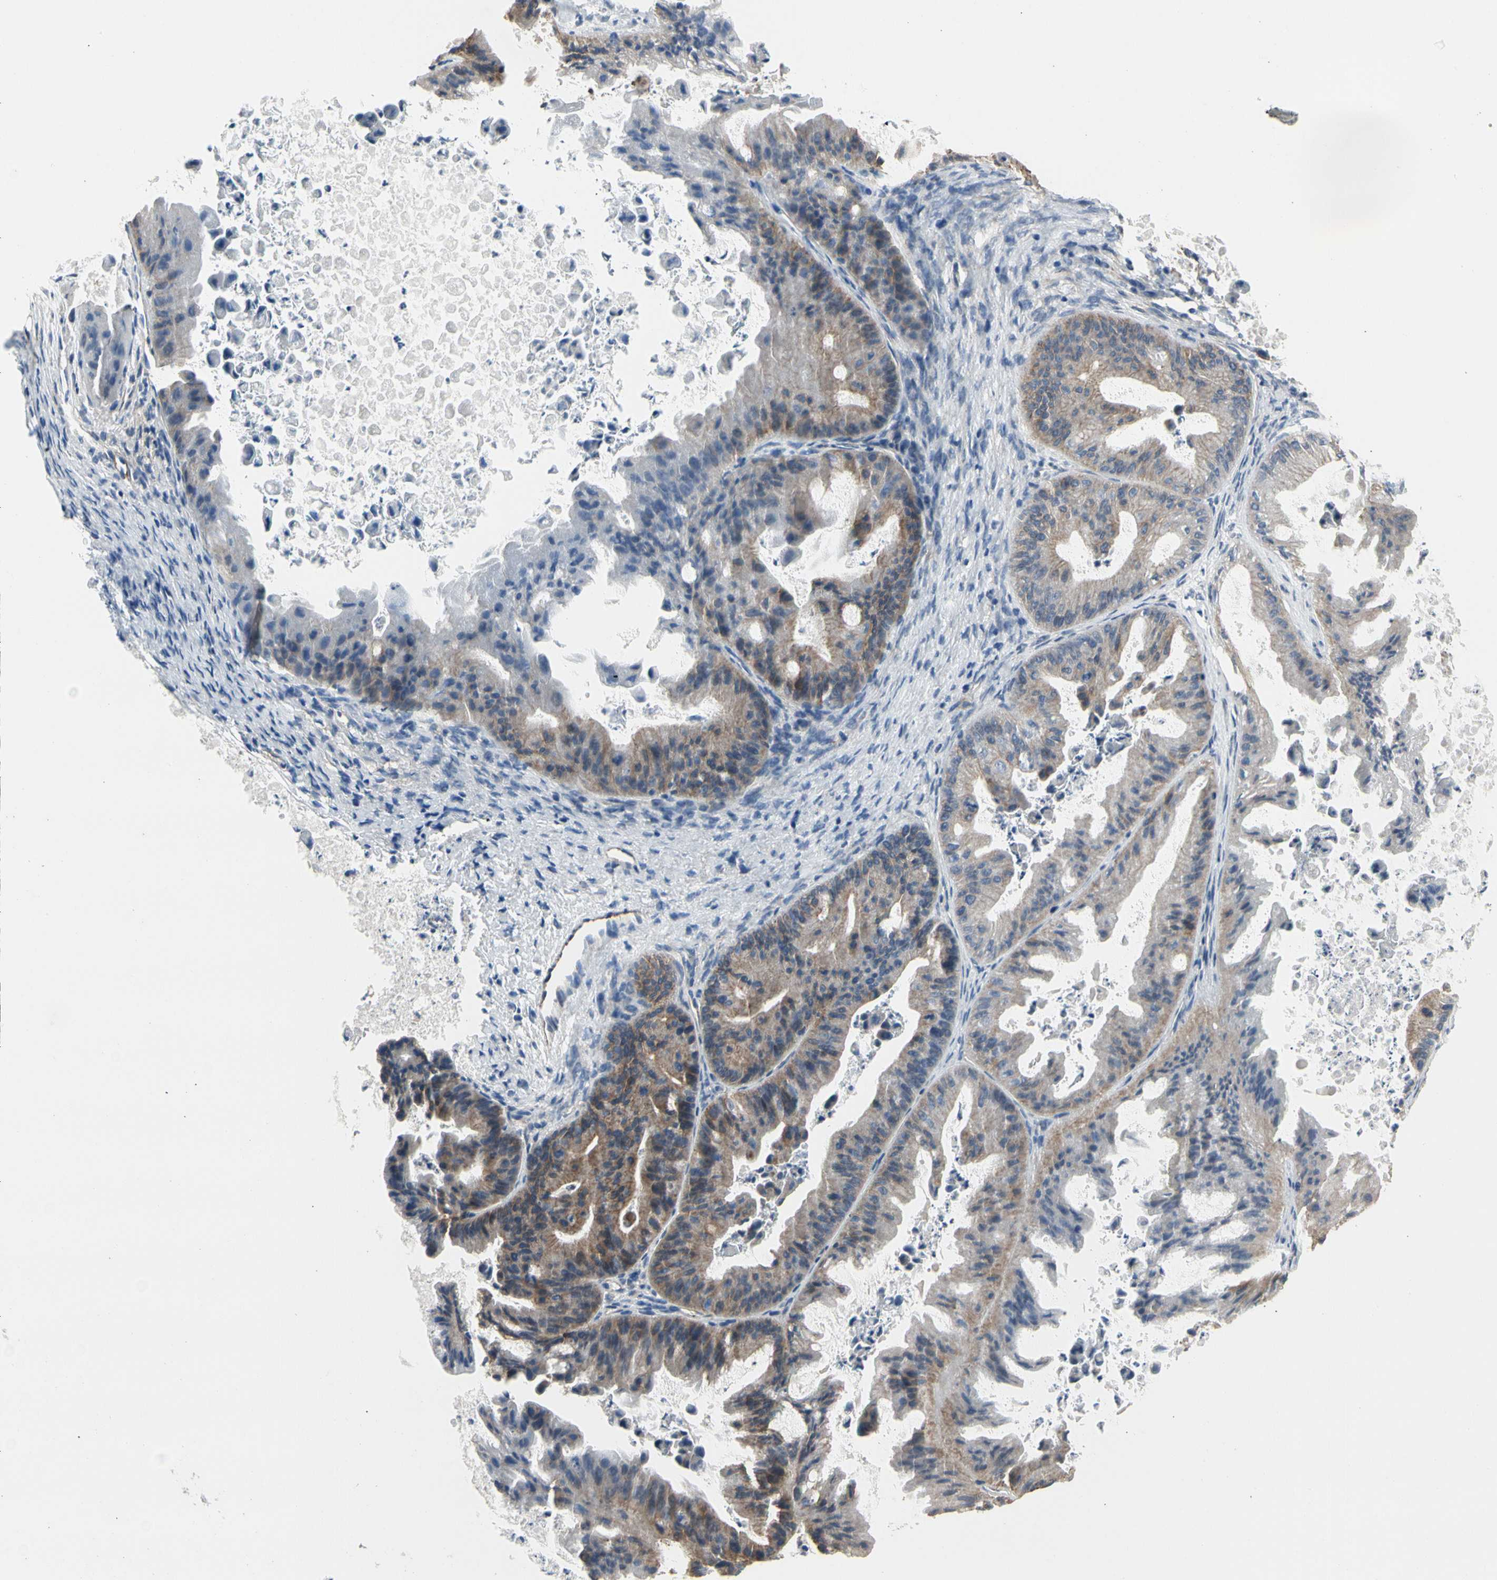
{"staining": {"intensity": "weak", "quantity": "25%-75%", "location": "cytoplasmic/membranous"}, "tissue": "ovarian cancer", "cell_type": "Tumor cells", "image_type": "cancer", "snomed": [{"axis": "morphology", "description": "Cystadenocarcinoma, mucinous, NOS"}, {"axis": "topography", "description": "Ovary"}], "caption": "A low amount of weak cytoplasmic/membranous expression is seen in approximately 25%-75% of tumor cells in mucinous cystadenocarcinoma (ovarian) tissue. The staining was performed using DAB to visualize the protein expression in brown, while the nuclei were stained in blue with hematoxylin (Magnification: 20x).", "gene": "LGR6", "patient": {"sex": "female", "age": 37}}